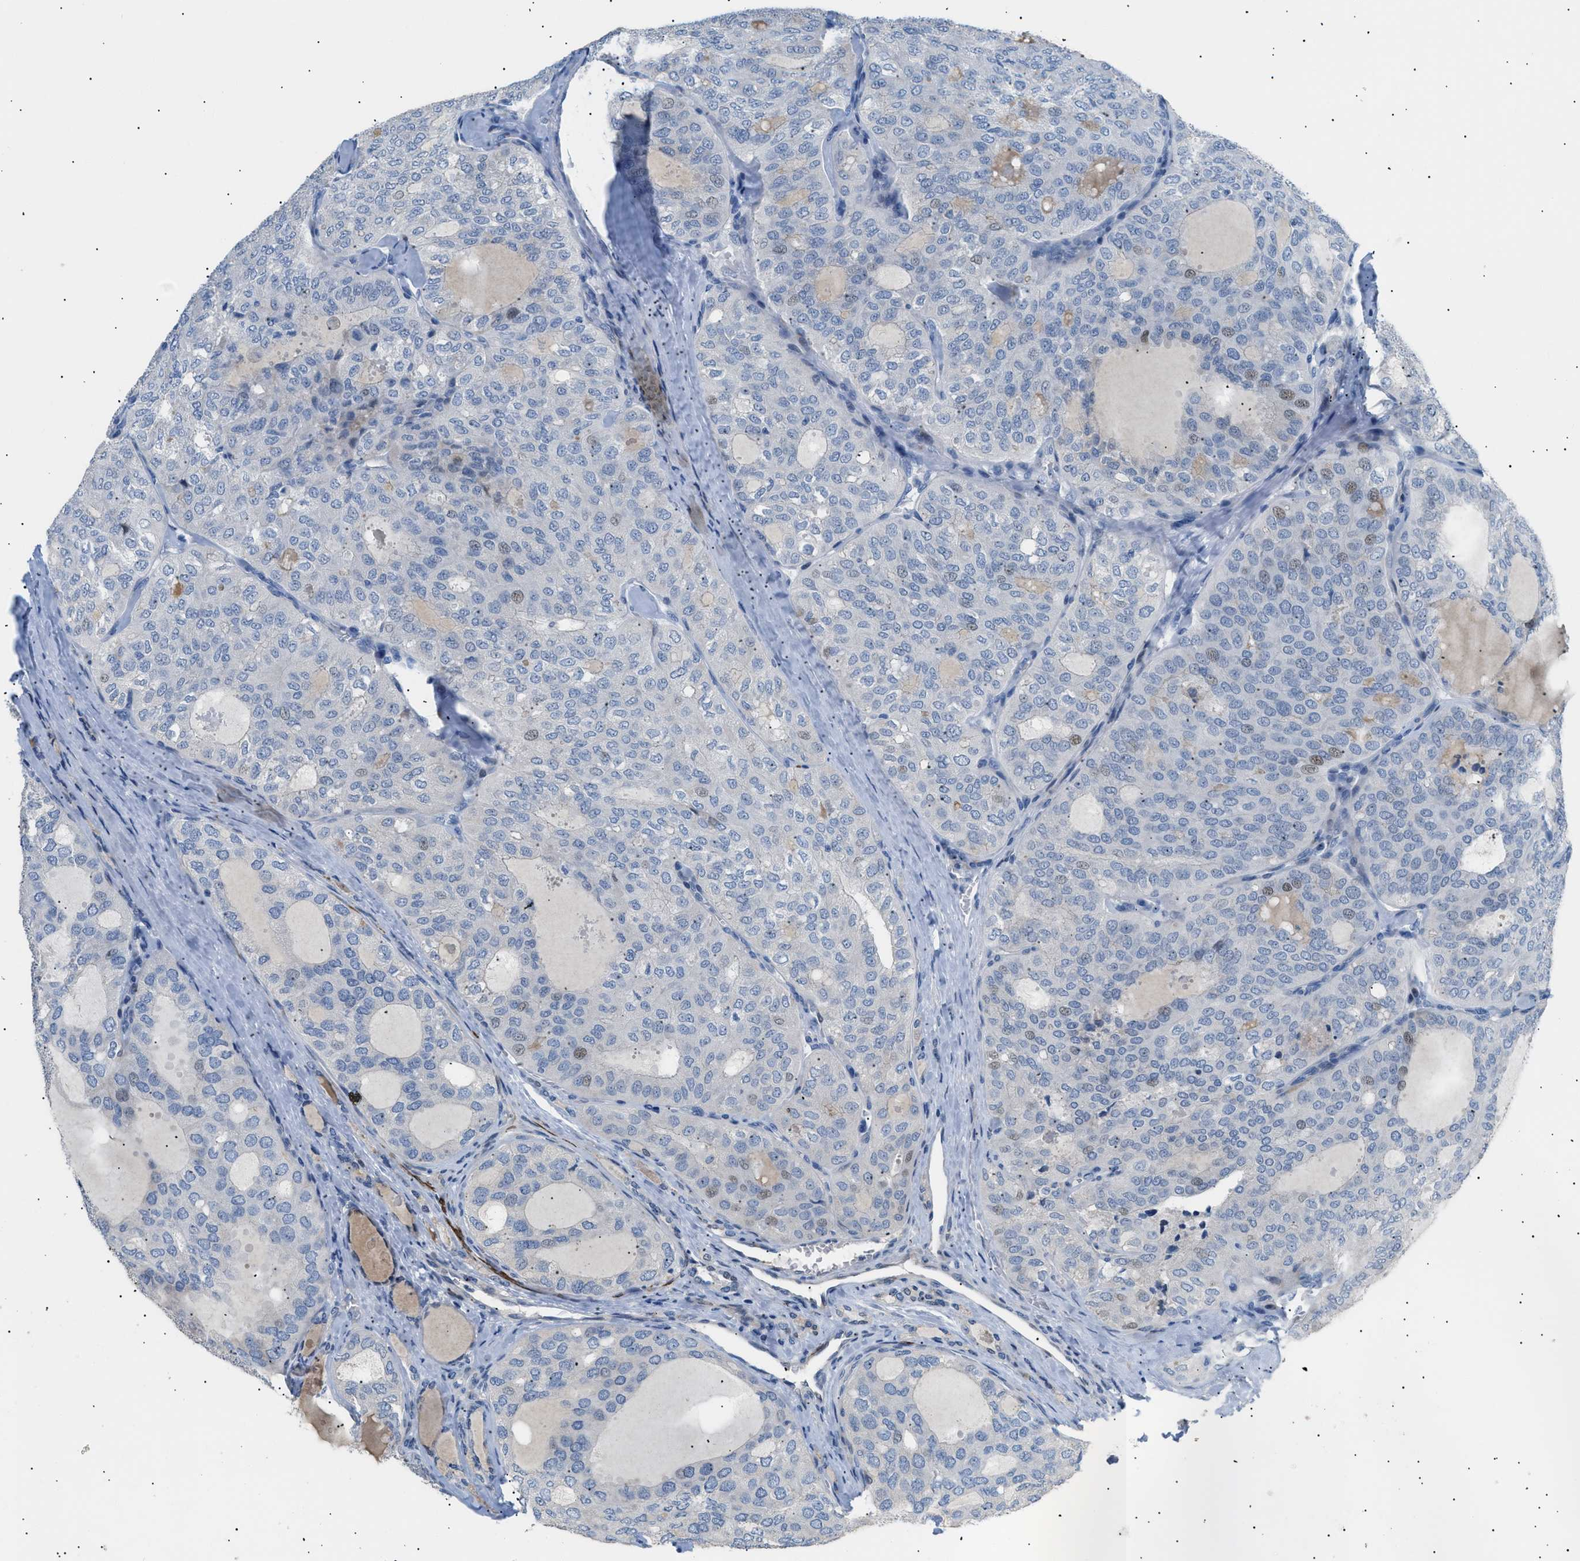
{"staining": {"intensity": "weak", "quantity": "<25%", "location": "nuclear"}, "tissue": "thyroid cancer", "cell_type": "Tumor cells", "image_type": "cancer", "snomed": [{"axis": "morphology", "description": "Follicular adenoma carcinoma, NOS"}, {"axis": "topography", "description": "Thyroid gland"}], "caption": "This is a photomicrograph of immunohistochemistry (IHC) staining of thyroid cancer (follicular adenoma carcinoma), which shows no positivity in tumor cells.", "gene": "ICA1", "patient": {"sex": "male", "age": 75}}